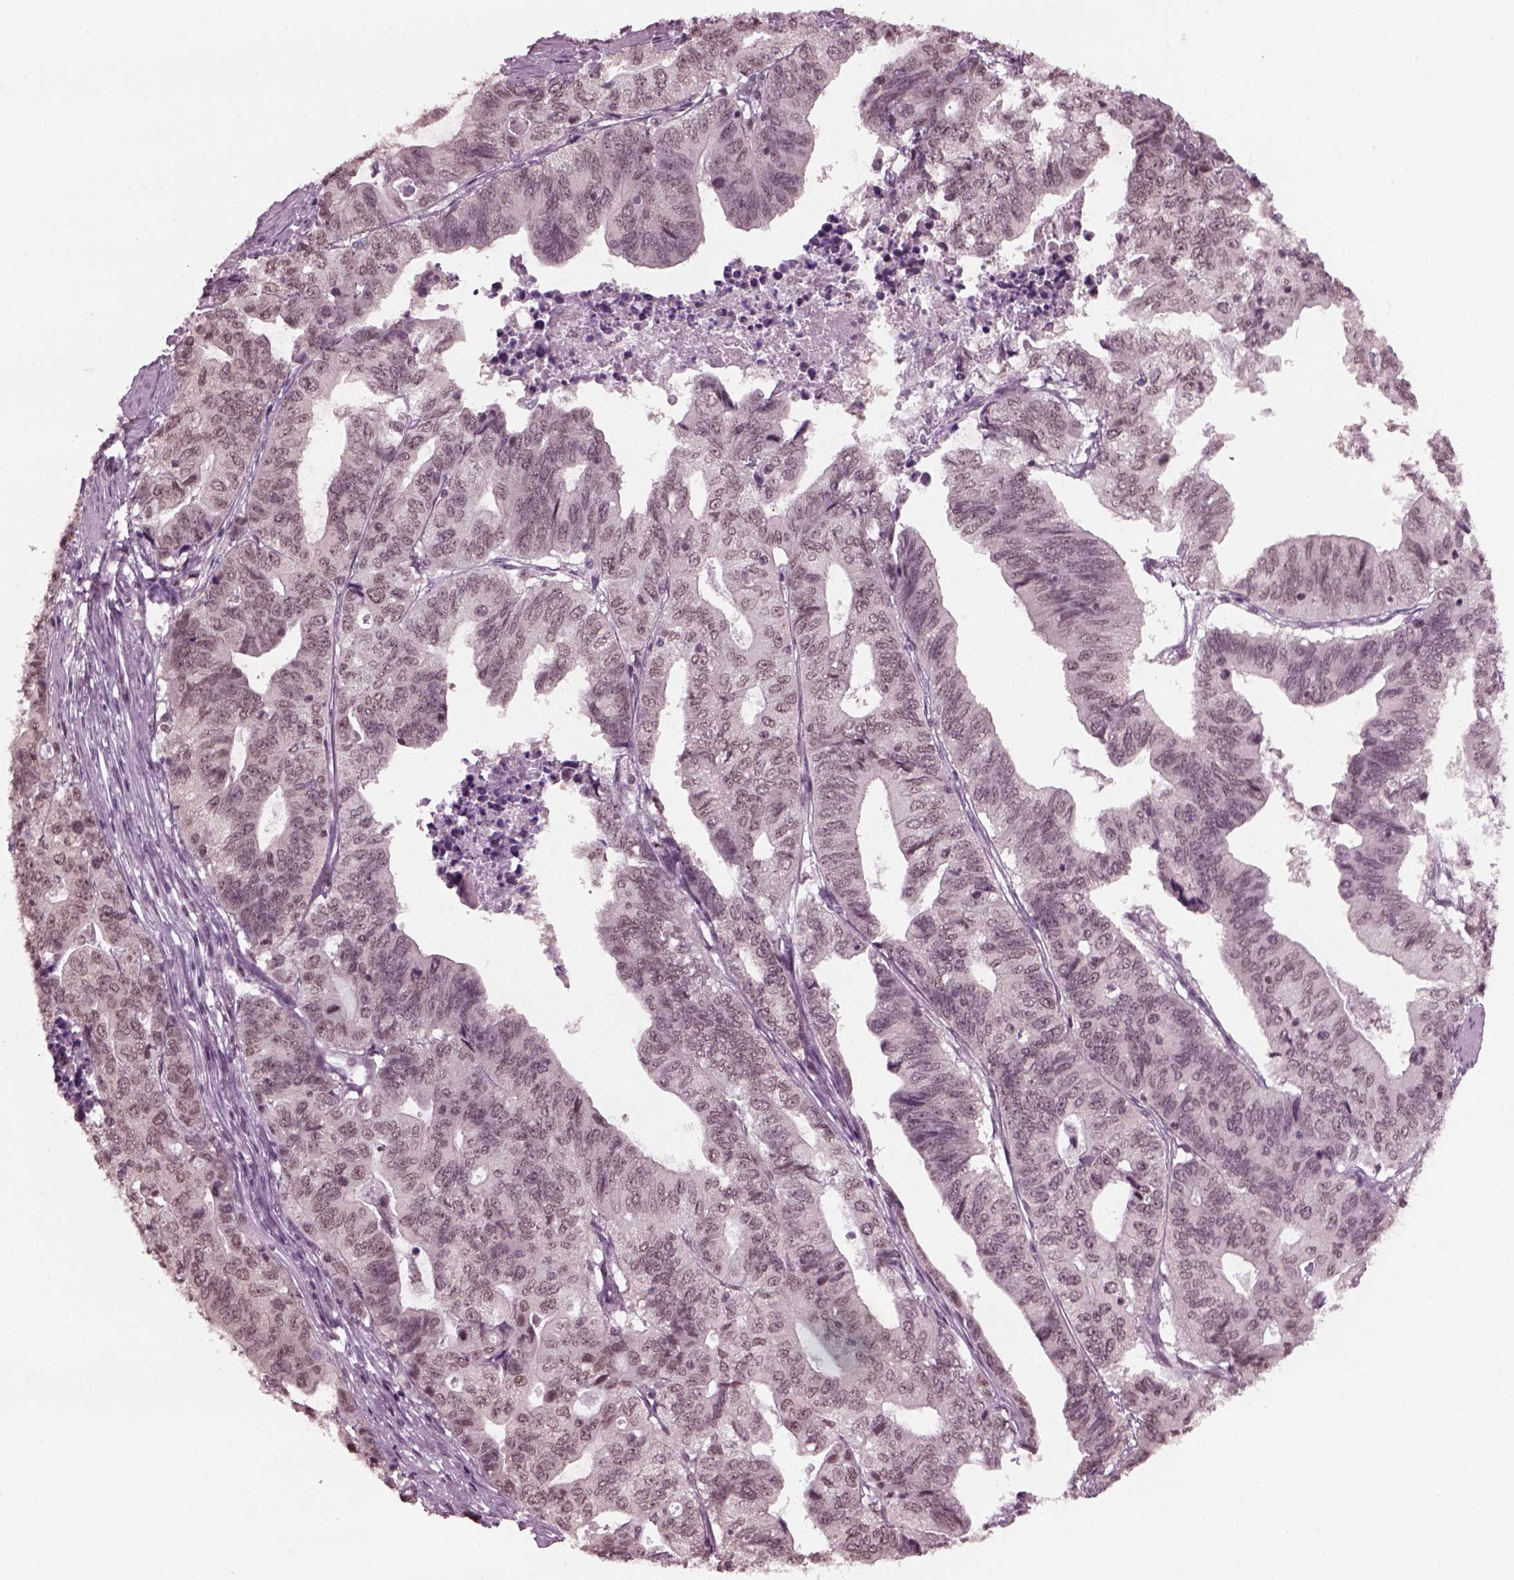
{"staining": {"intensity": "negative", "quantity": "none", "location": "none"}, "tissue": "stomach cancer", "cell_type": "Tumor cells", "image_type": "cancer", "snomed": [{"axis": "morphology", "description": "Adenocarcinoma, NOS"}, {"axis": "topography", "description": "Stomach, upper"}], "caption": "Tumor cells show no significant expression in stomach cancer.", "gene": "RUVBL2", "patient": {"sex": "female", "age": 67}}